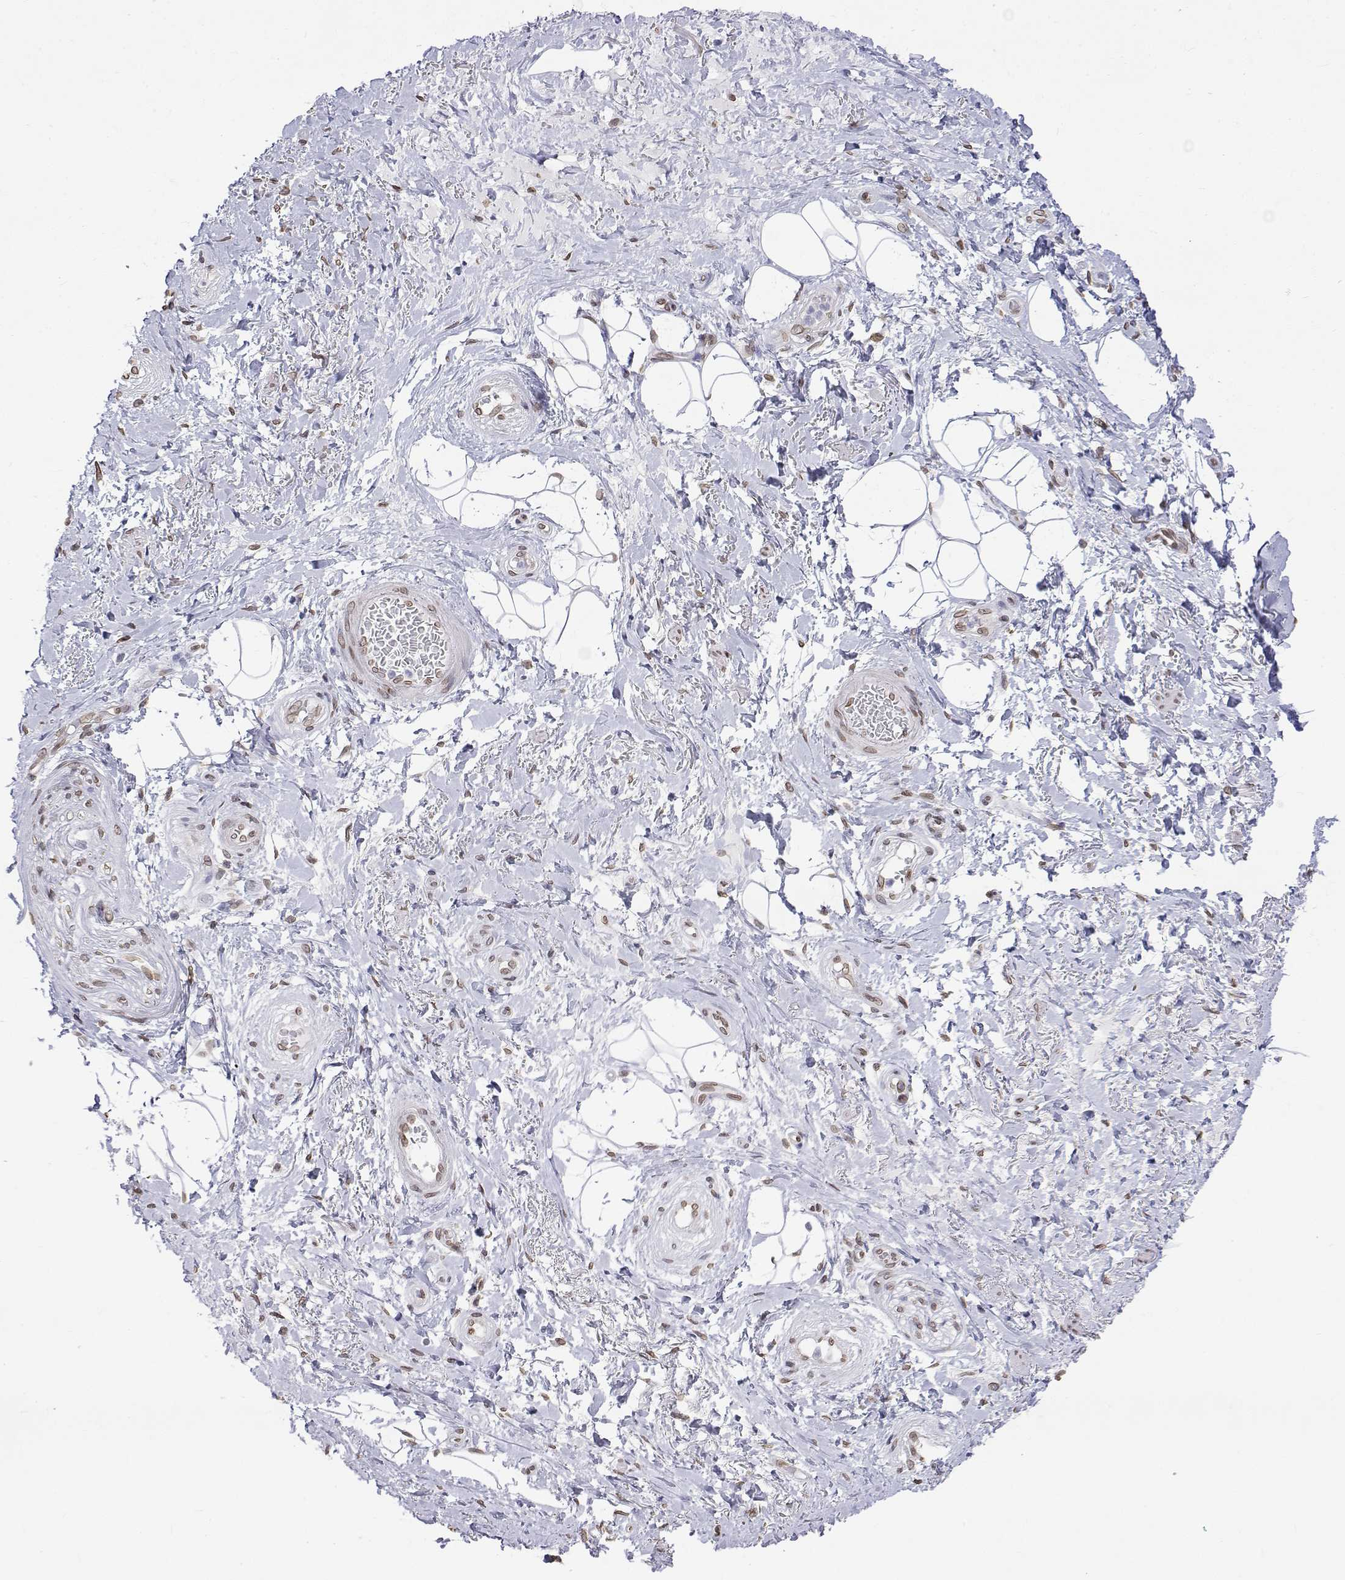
{"staining": {"intensity": "weak", "quantity": "25%-75%", "location": "nuclear"}, "tissue": "adipose tissue", "cell_type": "Adipocytes", "image_type": "normal", "snomed": [{"axis": "morphology", "description": "Normal tissue, NOS"}, {"axis": "topography", "description": "Anal"}, {"axis": "topography", "description": "Peripheral nerve tissue"}], "caption": "Protein analysis of benign adipose tissue demonstrates weak nuclear expression in approximately 25%-75% of adipocytes.", "gene": "ZNF532", "patient": {"sex": "male", "age": 53}}